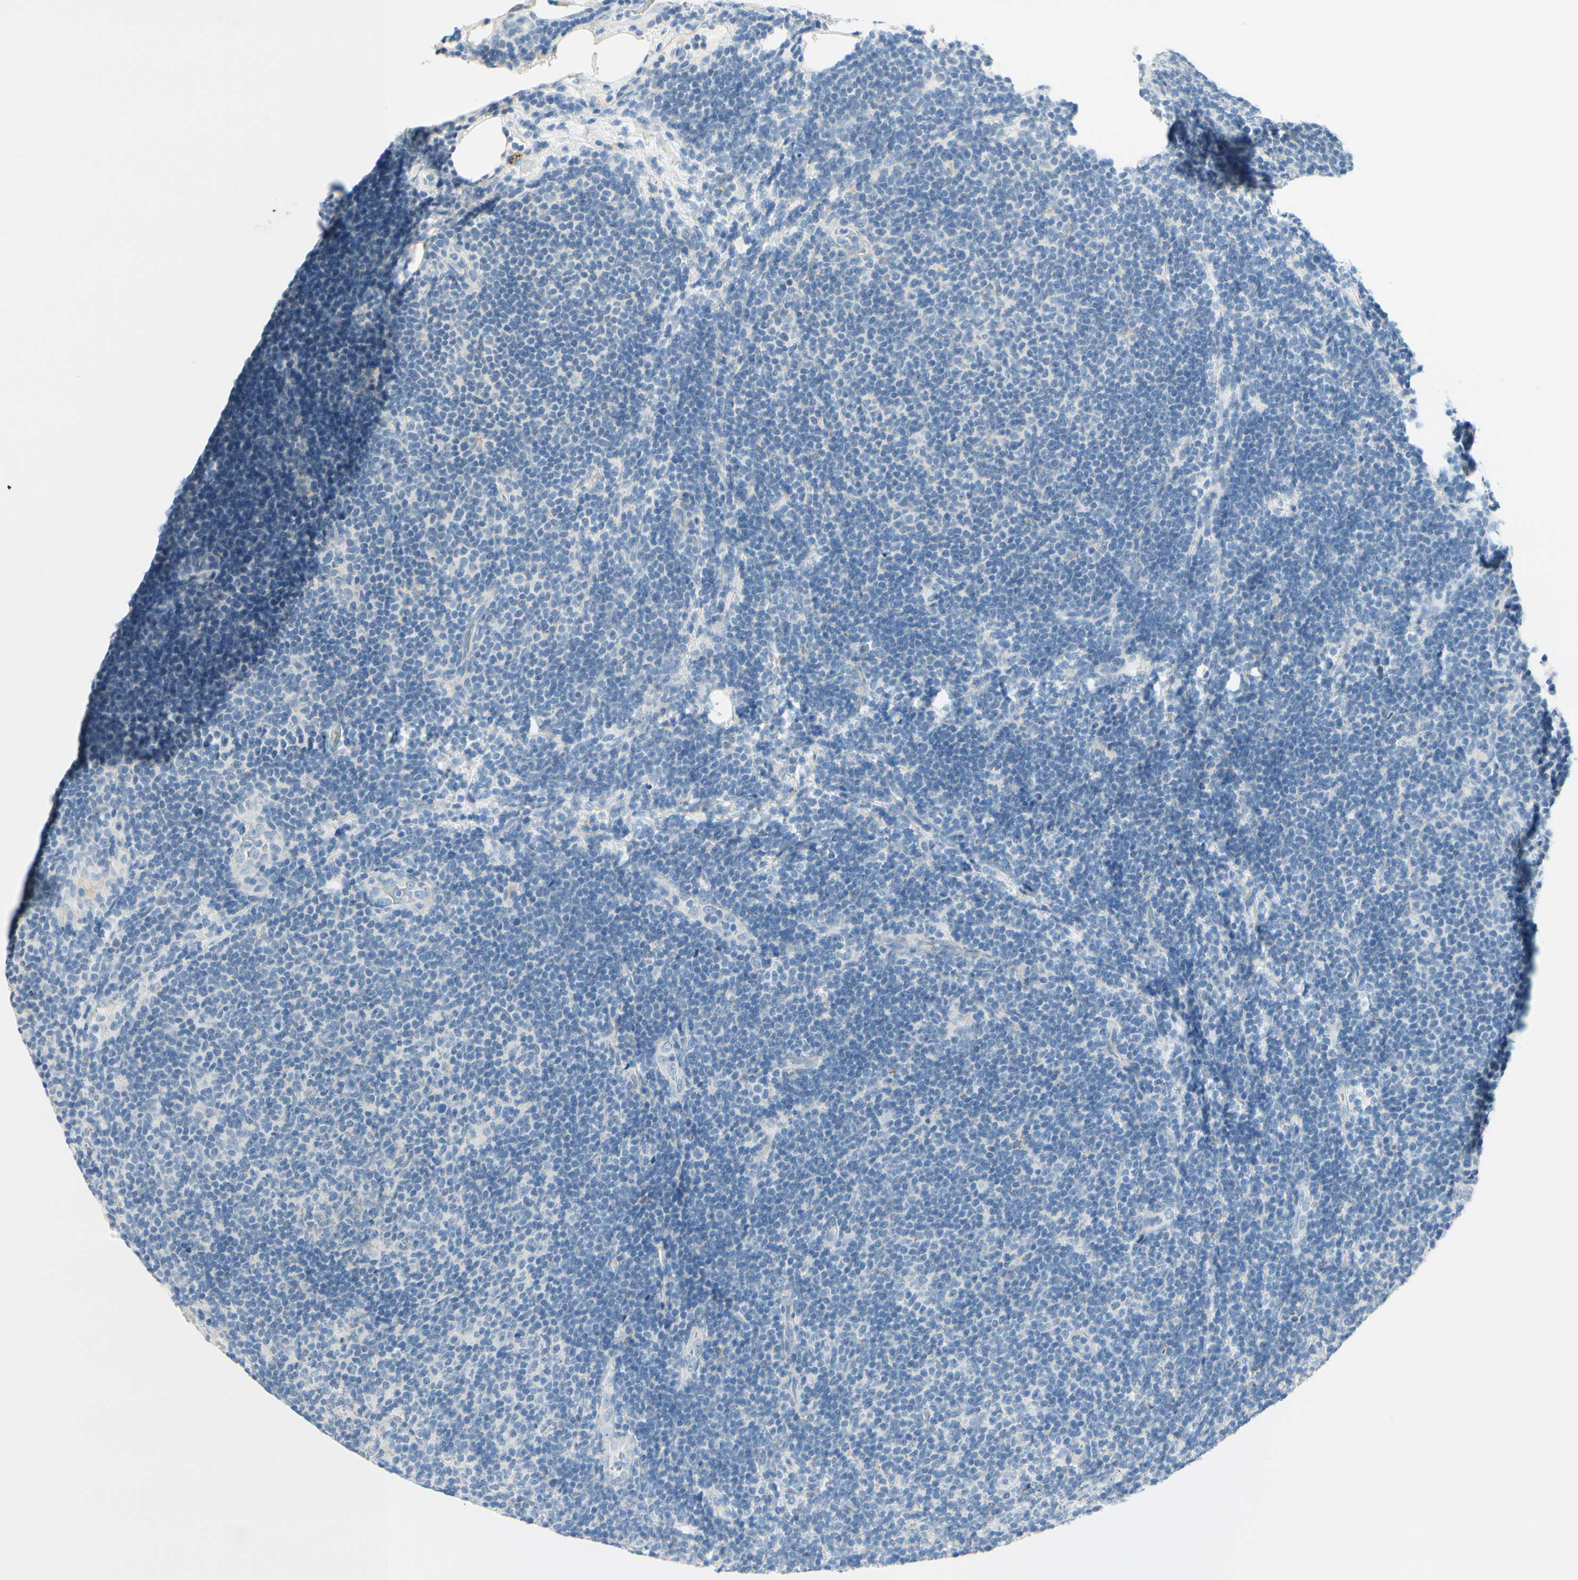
{"staining": {"intensity": "negative", "quantity": "none", "location": "none"}, "tissue": "lymphoma", "cell_type": "Tumor cells", "image_type": "cancer", "snomed": [{"axis": "morphology", "description": "Malignant lymphoma, non-Hodgkin's type, Low grade"}, {"axis": "topography", "description": "Lymph node"}], "caption": "This photomicrograph is of malignant lymphoma, non-Hodgkin's type (low-grade) stained with immunohistochemistry (IHC) to label a protein in brown with the nuclei are counter-stained blue. There is no positivity in tumor cells. (DAB IHC, high magnification).", "gene": "GALNT5", "patient": {"sex": "male", "age": 83}}